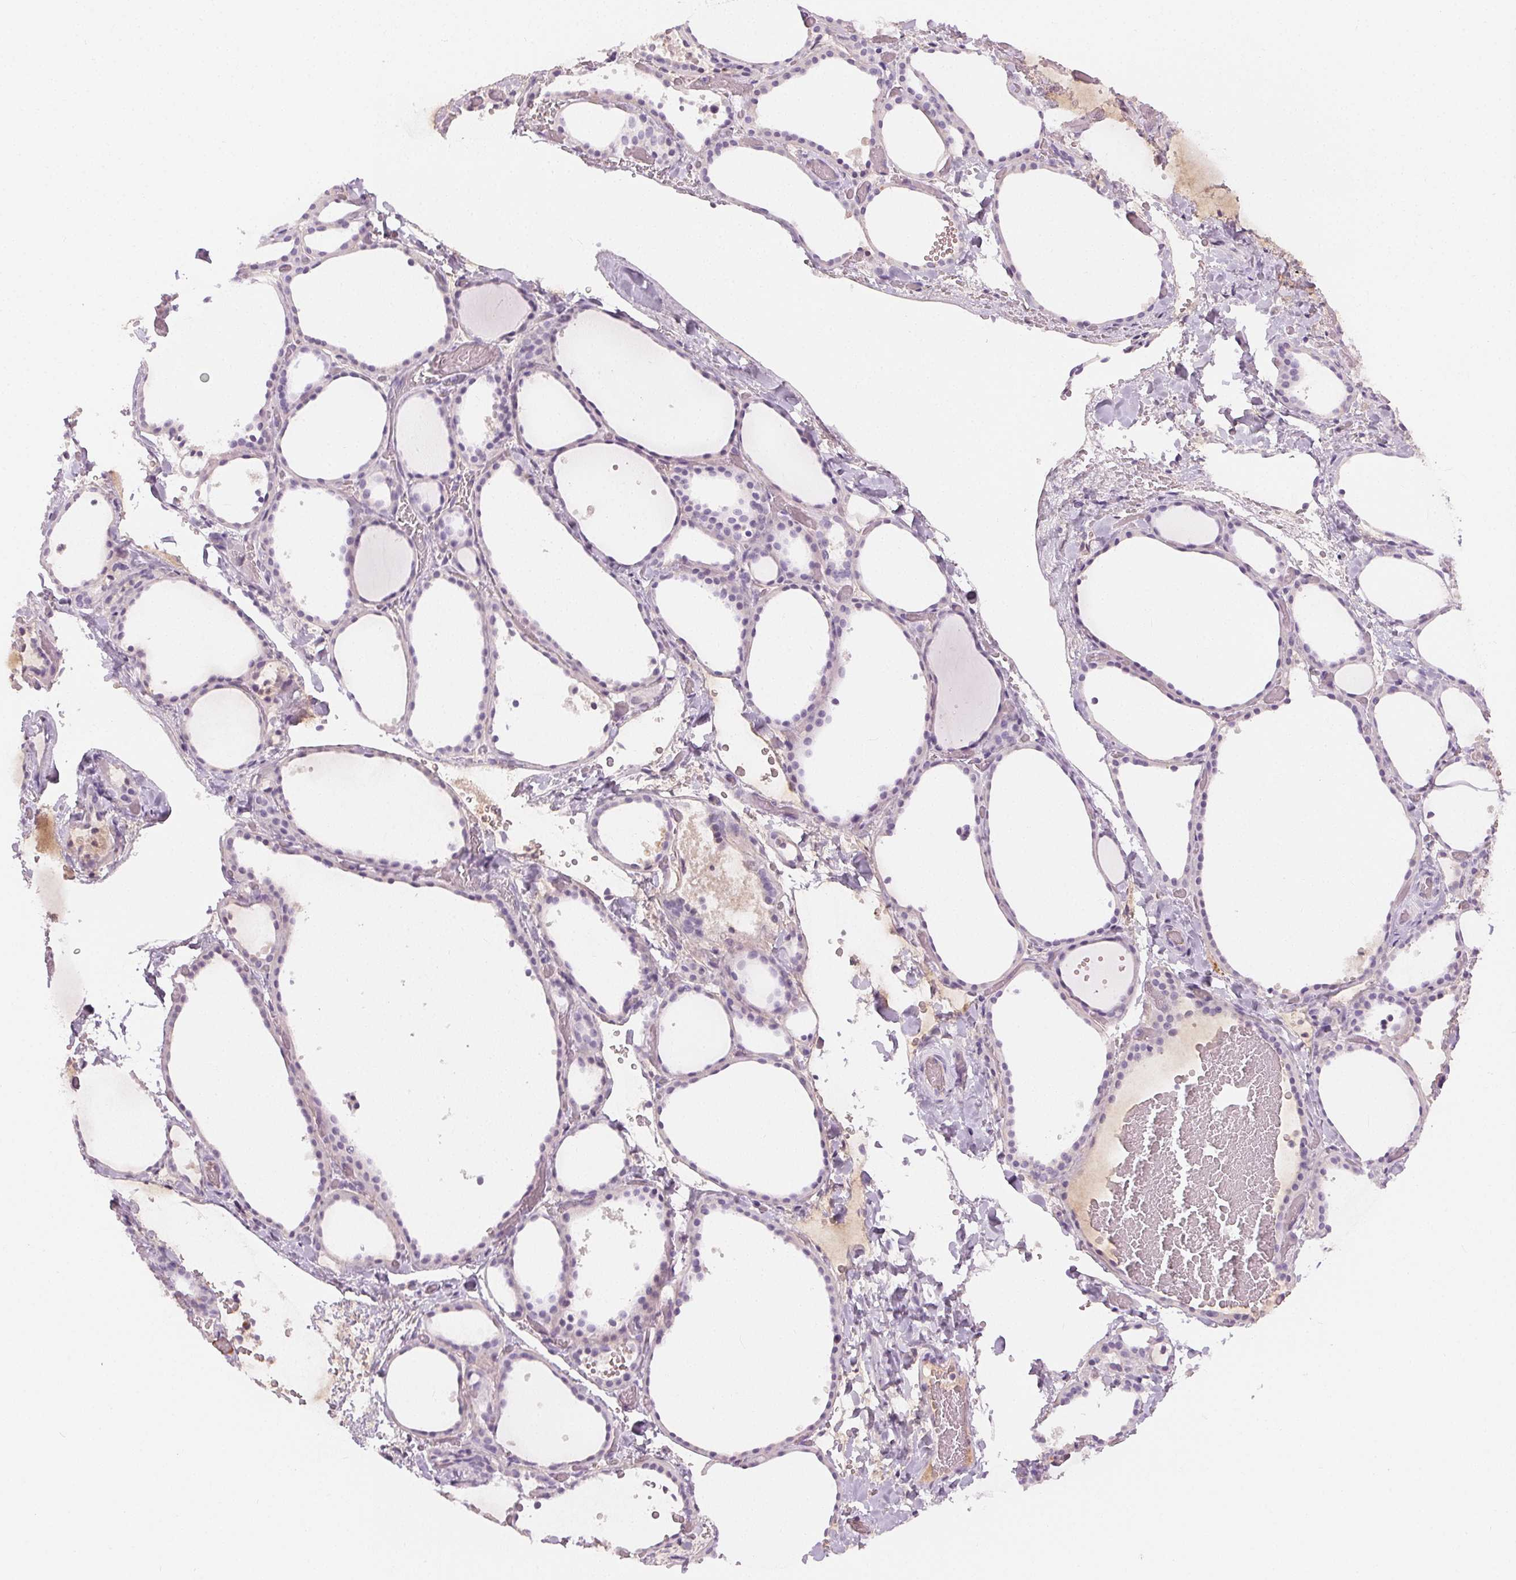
{"staining": {"intensity": "negative", "quantity": "none", "location": "none"}, "tissue": "thyroid gland", "cell_type": "Glandular cells", "image_type": "normal", "snomed": [{"axis": "morphology", "description": "Normal tissue, NOS"}, {"axis": "topography", "description": "Thyroid gland"}], "caption": "Histopathology image shows no protein staining in glandular cells of benign thyroid gland. (DAB immunohistochemistry (IHC), high magnification).", "gene": "AFM", "patient": {"sex": "female", "age": 36}}